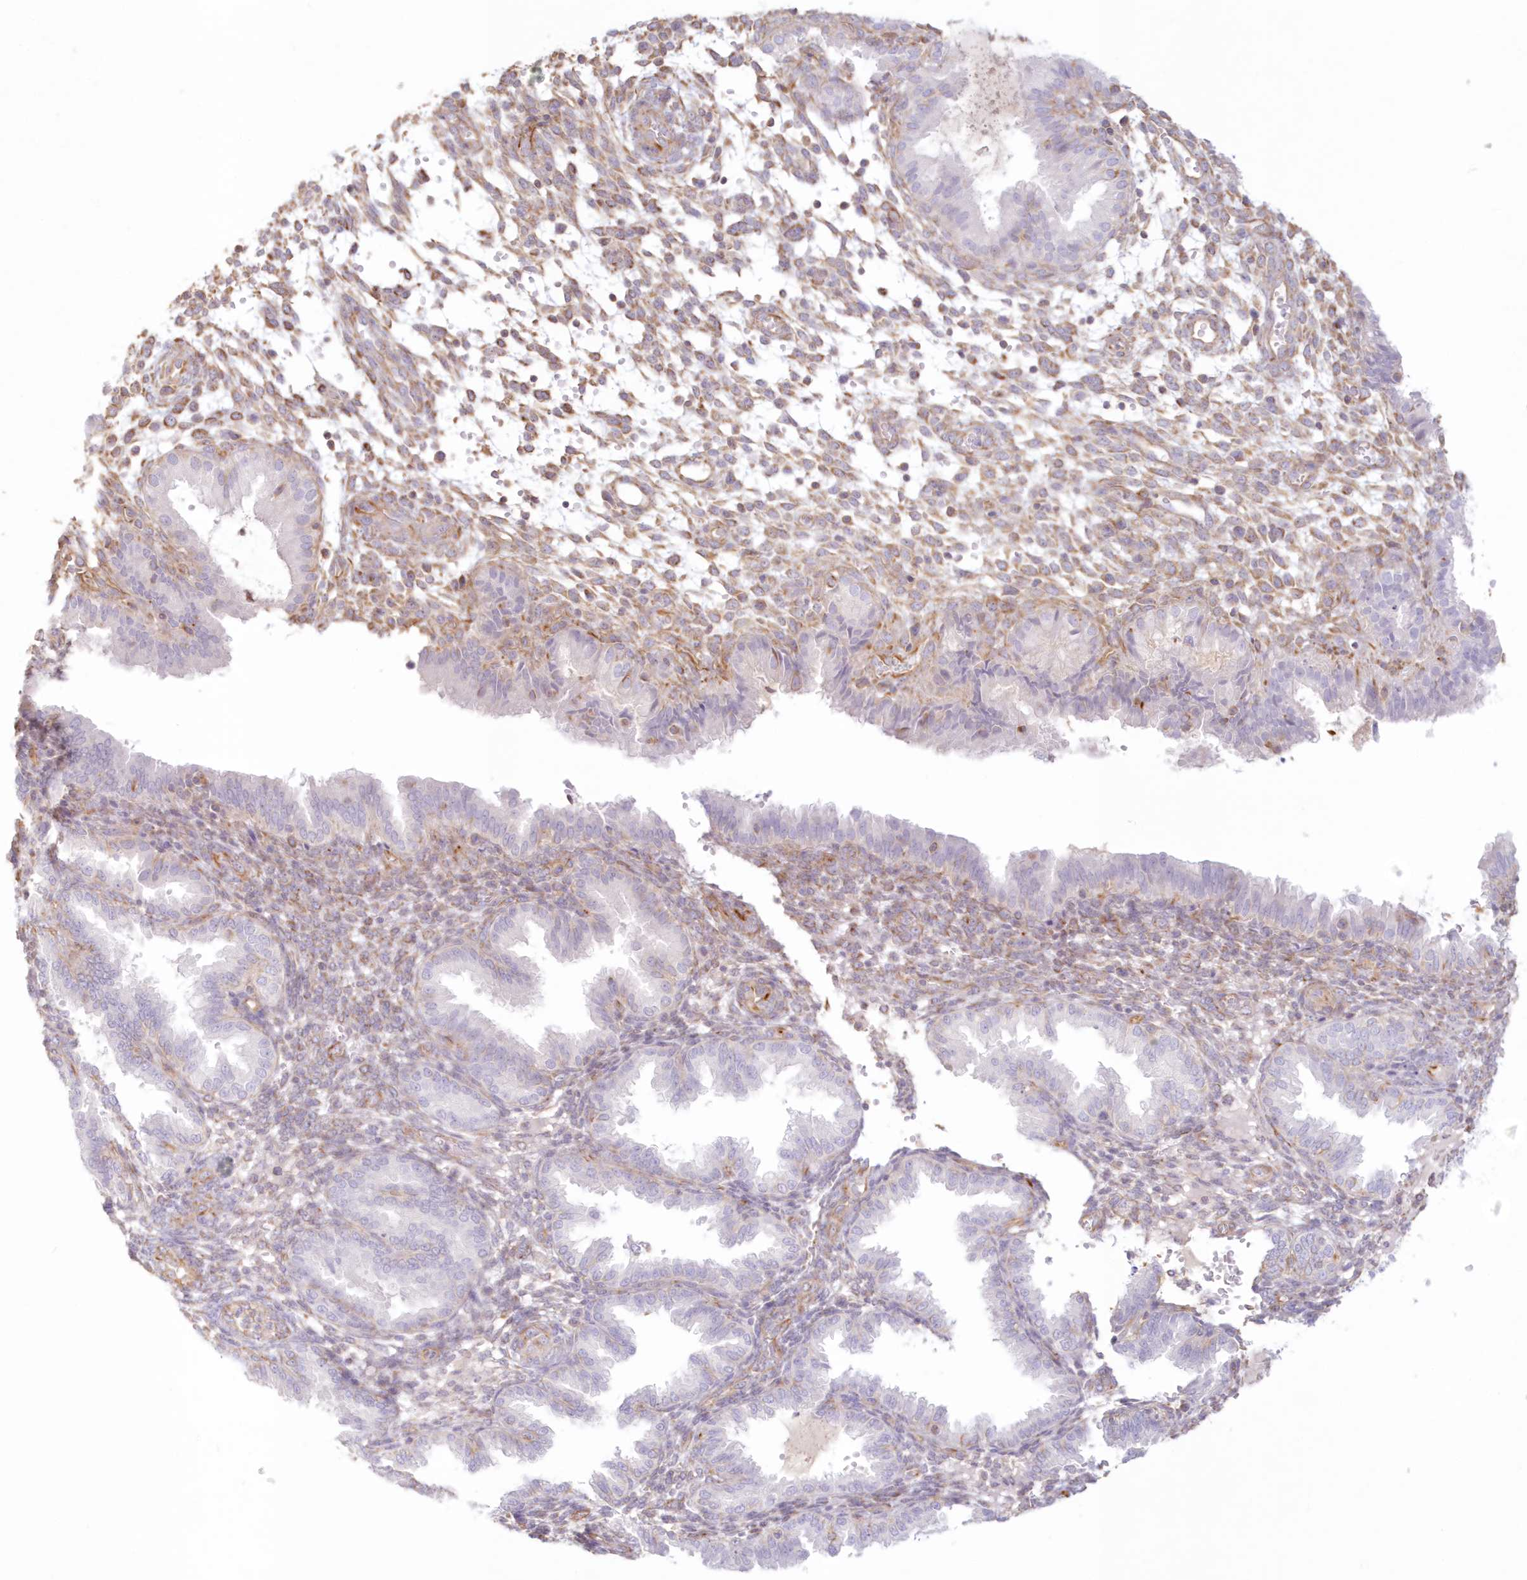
{"staining": {"intensity": "moderate", "quantity": "<25%", "location": "cytoplasmic/membranous"}, "tissue": "endometrium", "cell_type": "Cells in endometrial stroma", "image_type": "normal", "snomed": [{"axis": "morphology", "description": "Normal tissue, NOS"}, {"axis": "topography", "description": "Endometrium"}], "caption": "This is a micrograph of immunohistochemistry (IHC) staining of benign endometrium, which shows moderate expression in the cytoplasmic/membranous of cells in endometrial stroma.", "gene": "DMRTB1", "patient": {"sex": "female", "age": 33}}